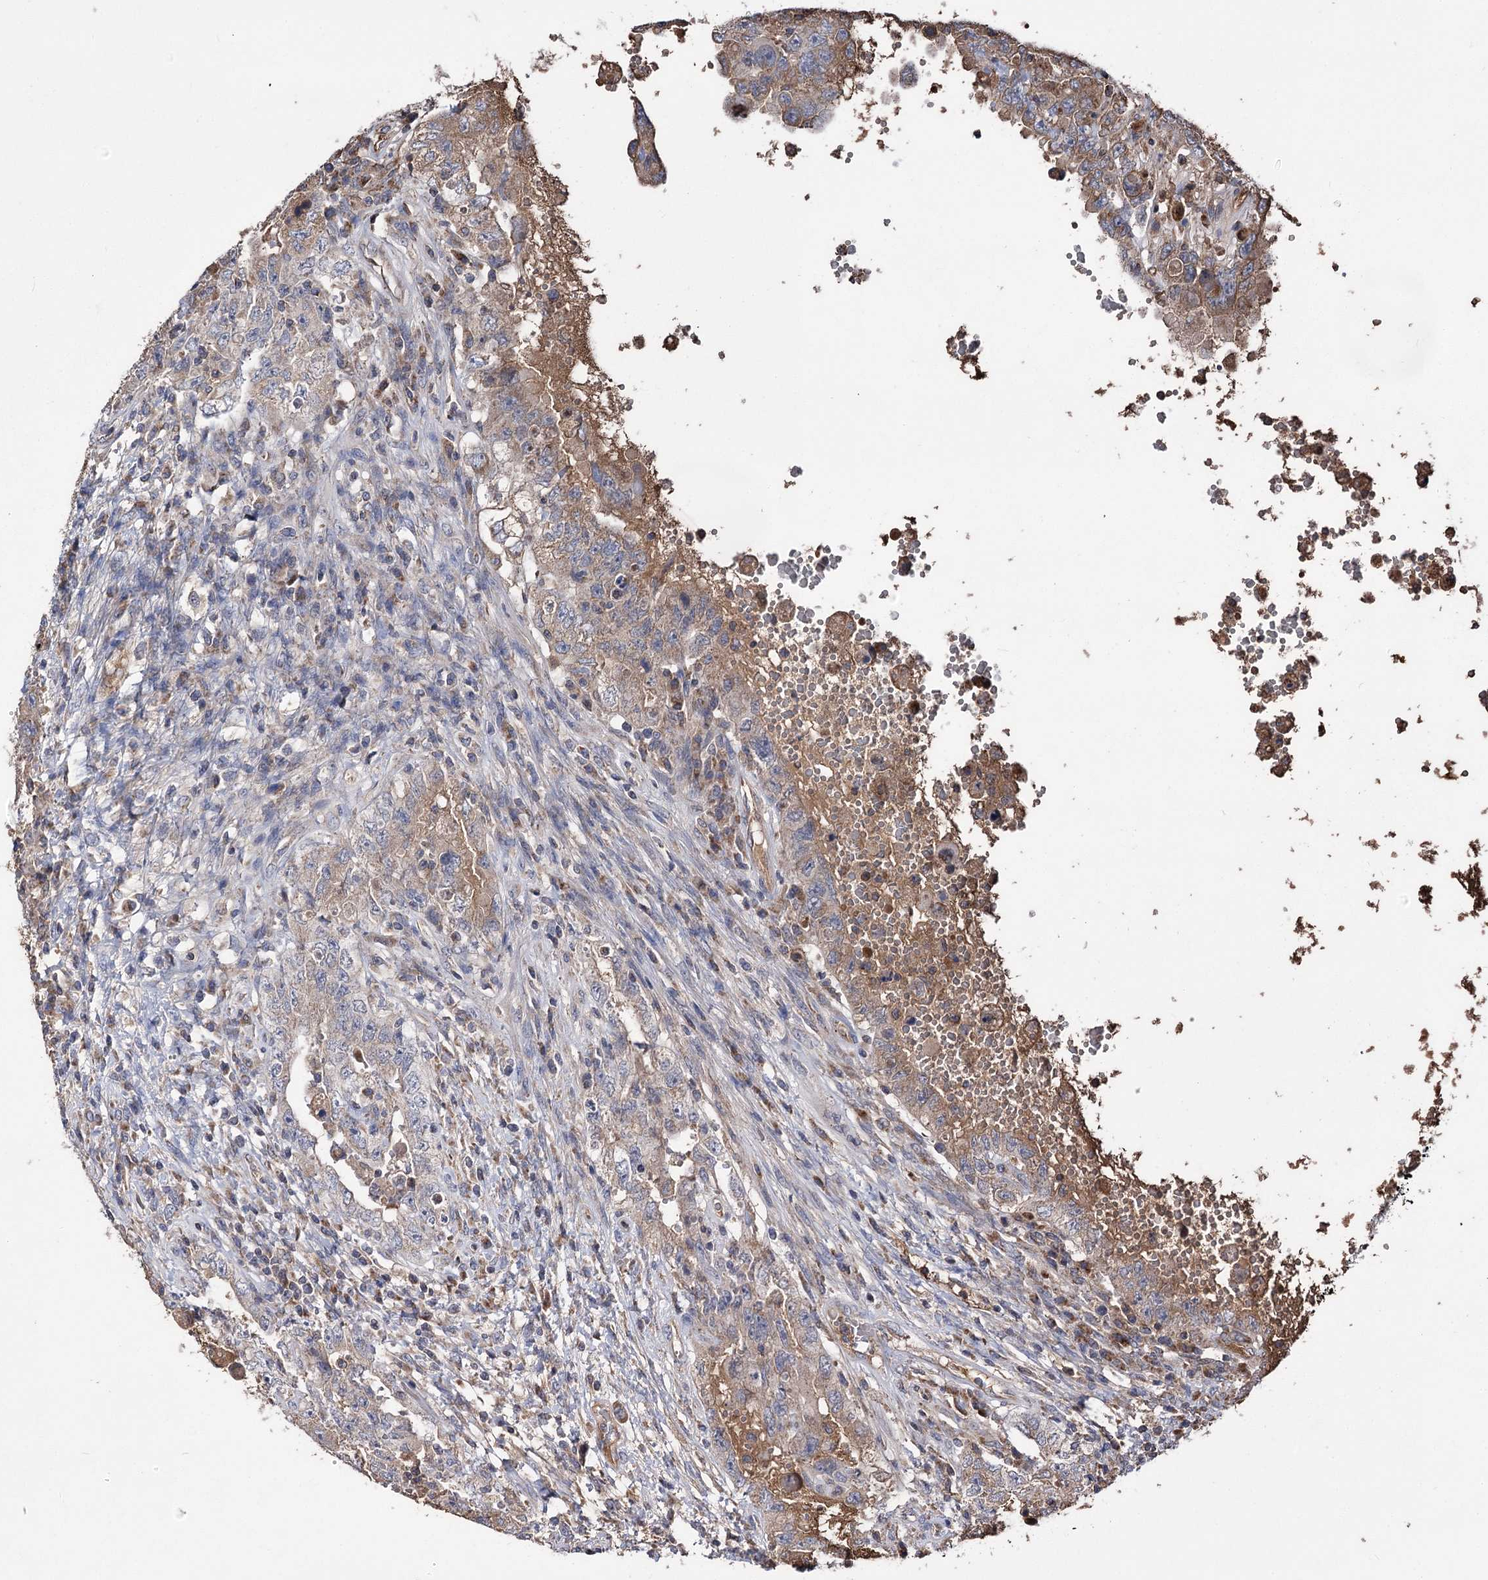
{"staining": {"intensity": "moderate", "quantity": "25%-75%", "location": "cytoplasmic/membranous"}, "tissue": "testis cancer", "cell_type": "Tumor cells", "image_type": "cancer", "snomed": [{"axis": "morphology", "description": "Carcinoma, Embryonal, NOS"}, {"axis": "topography", "description": "Testis"}], "caption": "Testis embryonal carcinoma was stained to show a protein in brown. There is medium levels of moderate cytoplasmic/membranous staining in about 25%-75% of tumor cells.", "gene": "RASSF3", "patient": {"sex": "male", "age": 26}}